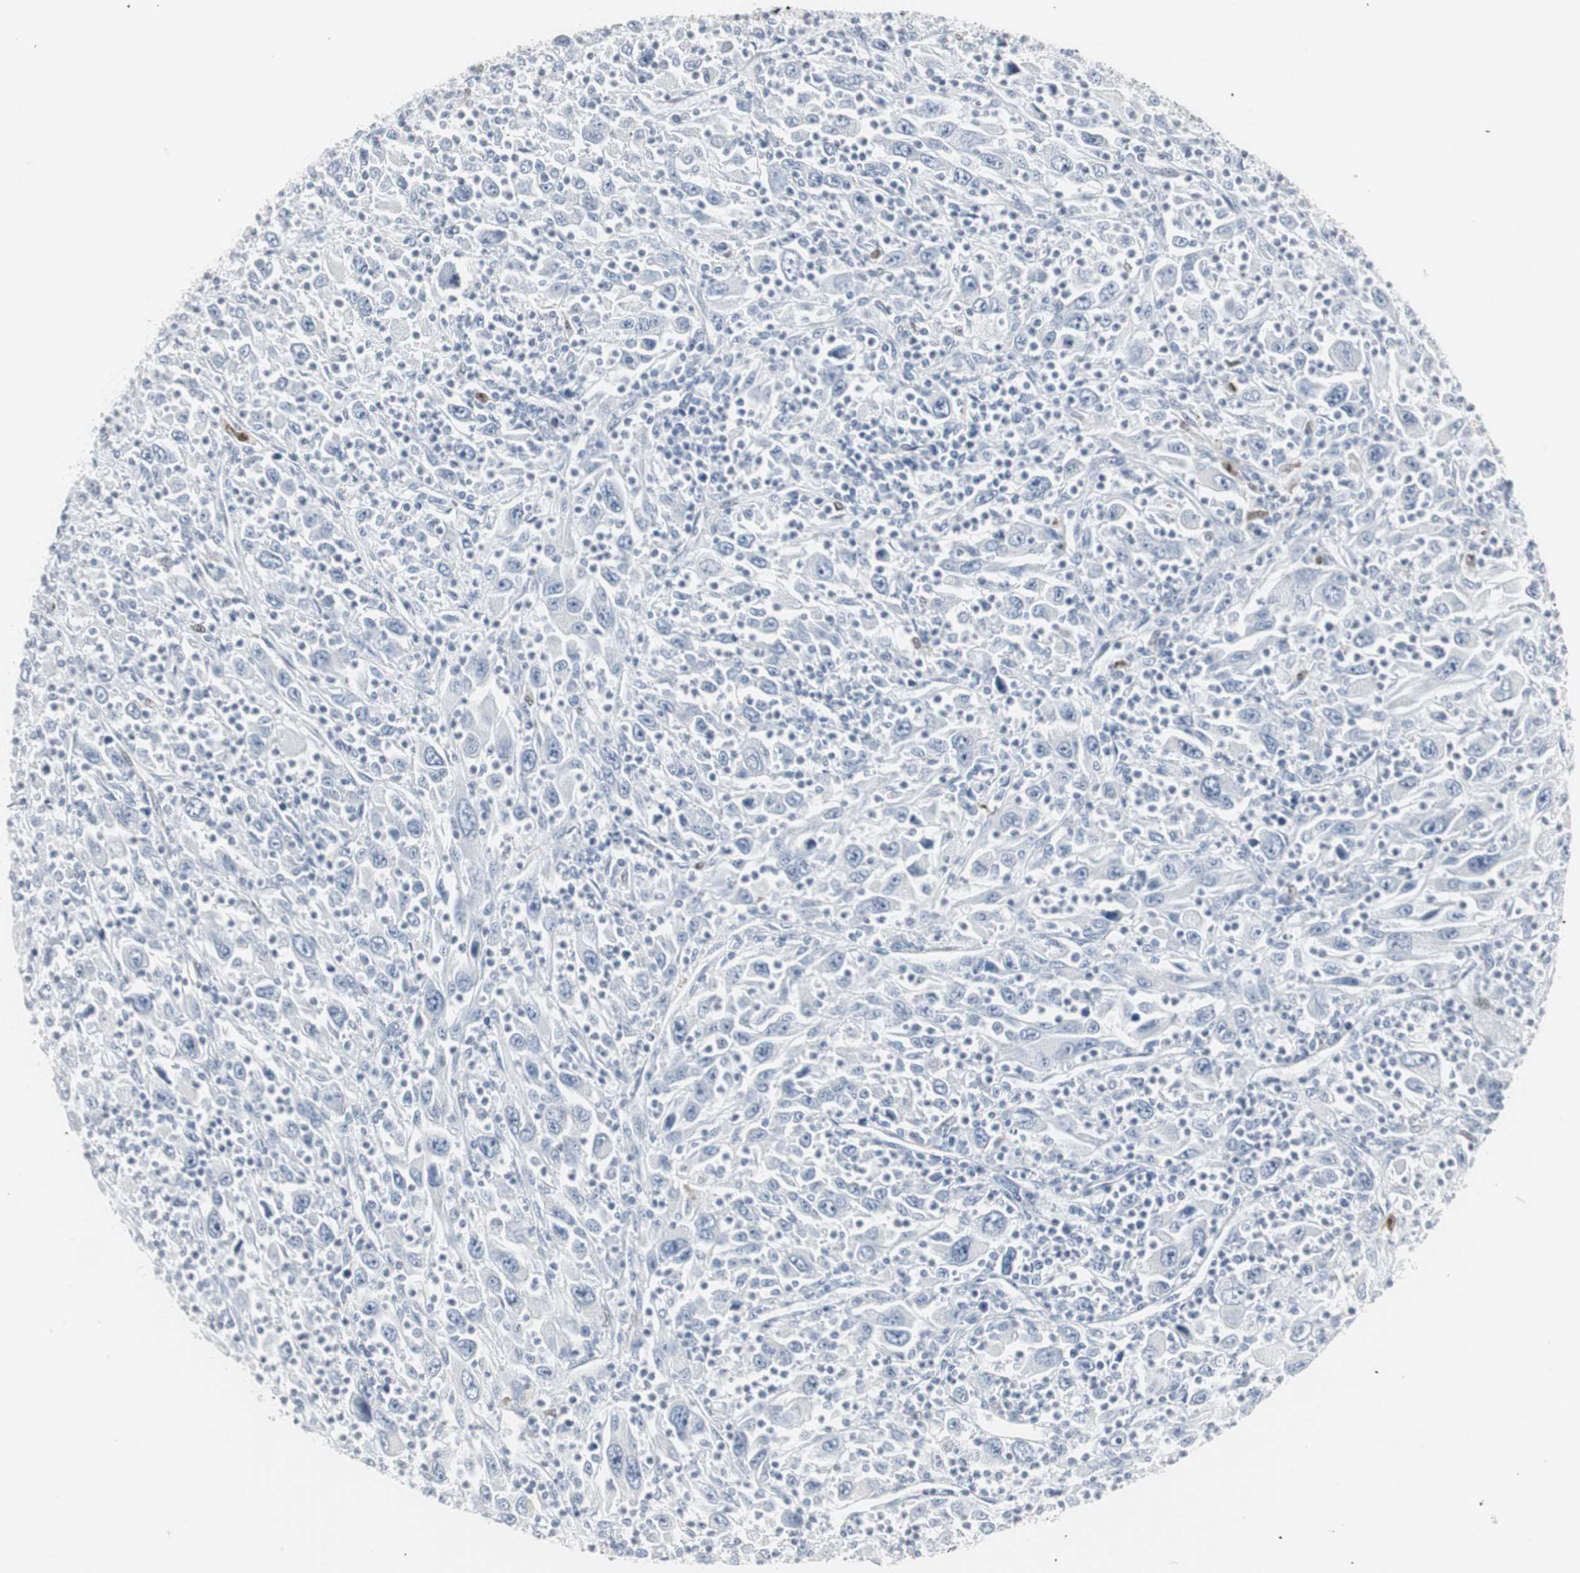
{"staining": {"intensity": "negative", "quantity": "none", "location": "none"}, "tissue": "melanoma", "cell_type": "Tumor cells", "image_type": "cancer", "snomed": [{"axis": "morphology", "description": "Malignant melanoma, Metastatic site"}, {"axis": "topography", "description": "Skin"}], "caption": "Immunohistochemical staining of malignant melanoma (metastatic site) shows no significant staining in tumor cells. The staining was performed using DAB (3,3'-diaminobenzidine) to visualize the protein expression in brown, while the nuclei were stained in blue with hematoxylin (Magnification: 20x).", "gene": "PPP1R14A", "patient": {"sex": "female", "age": 56}}